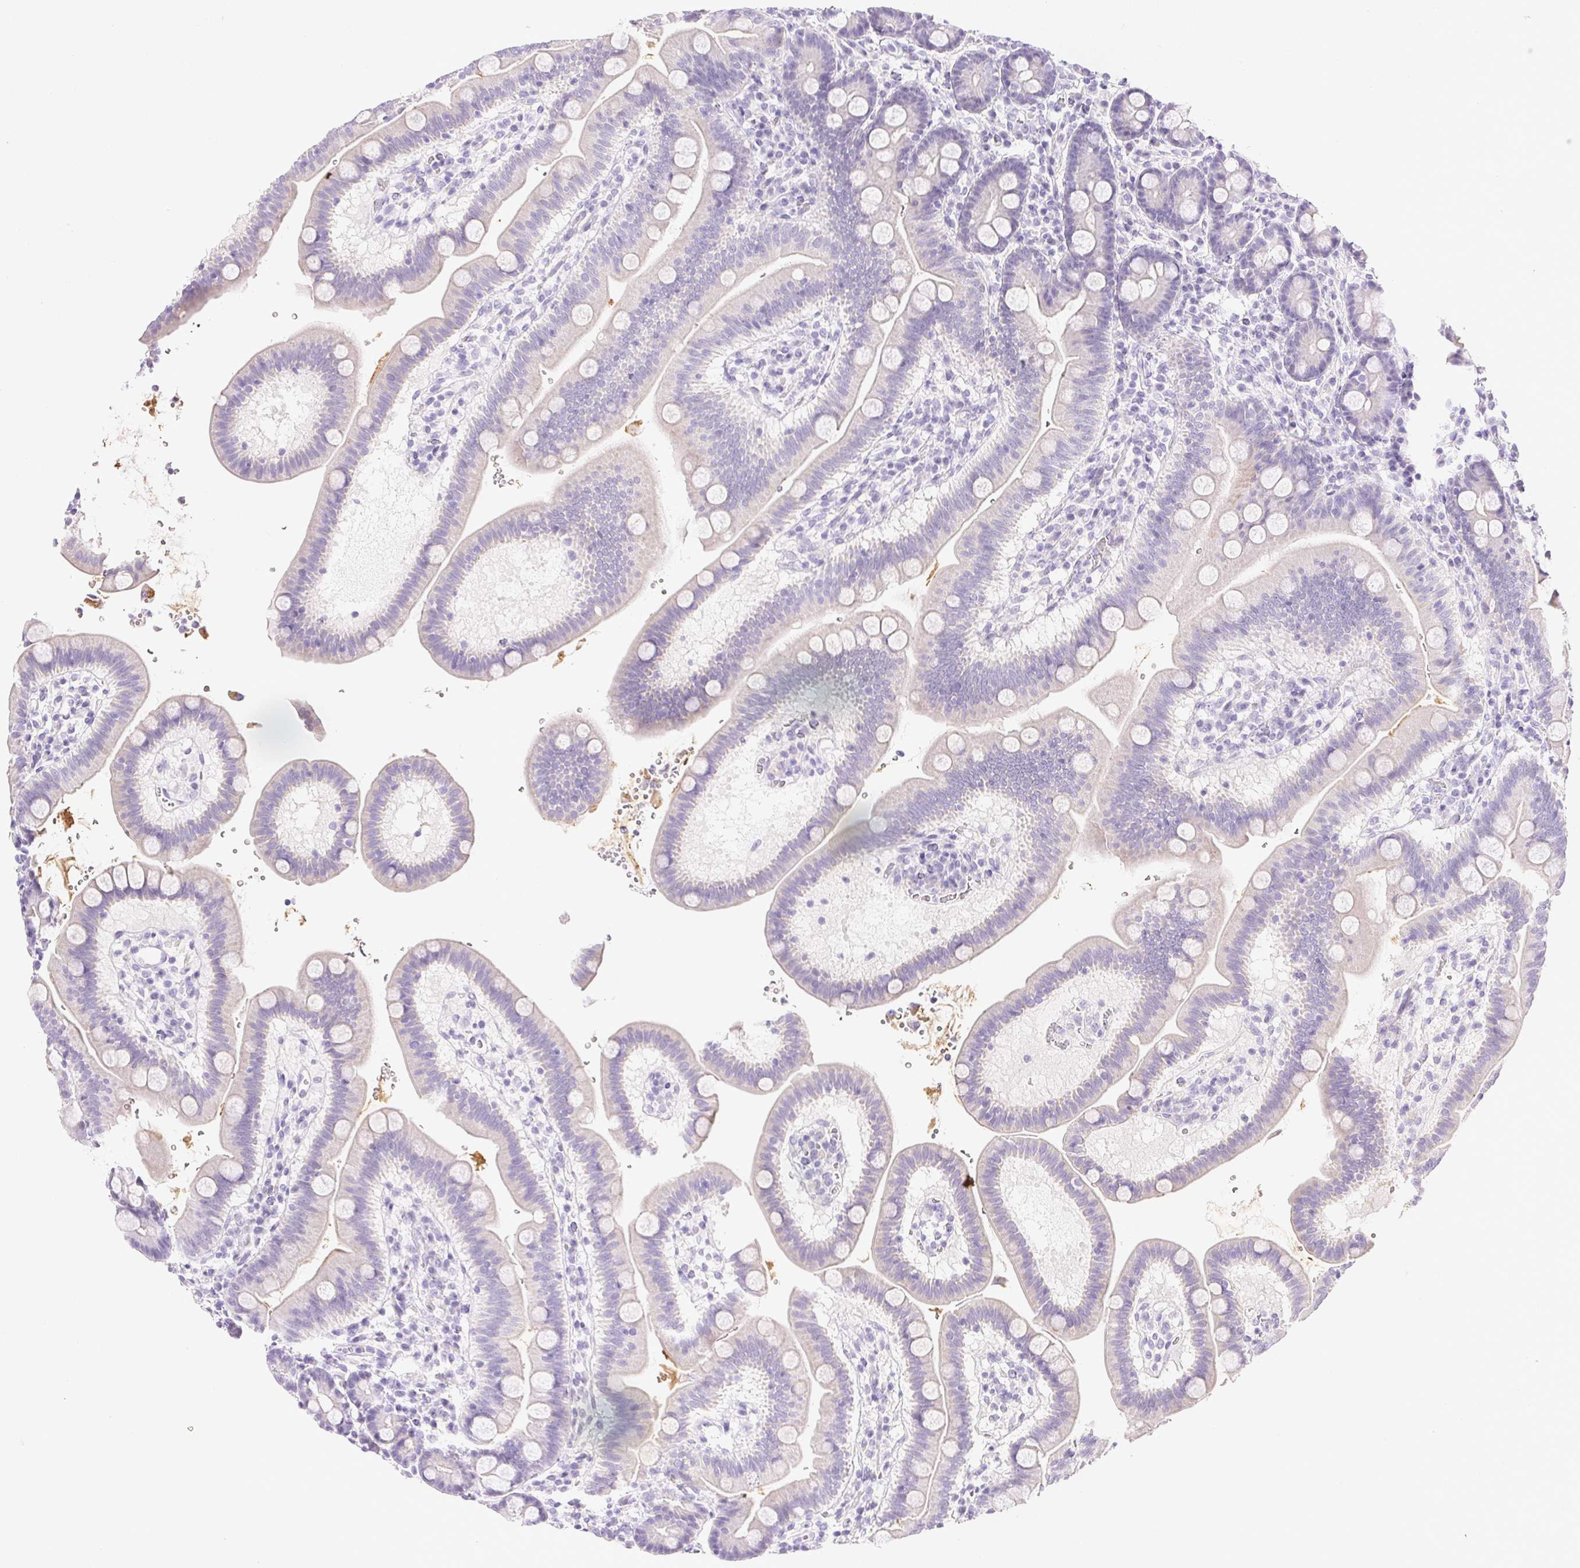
{"staining": {"intensity": "negative", "quantity": "none", "location": "none"}, "tissue": "duodenum", "cell_type": "Glandular cells", "image_type": "normal", "snomed": [{"axis": "morphology", "description": "Normal tissue, NOS"}, {"axis": "topography", "description": "Duodenum"}], "caption": "Immunohistochemical staining of normal human duodenum reveals no significant positivity in glandular cells.", "gene": "CTRL", "patient": {"sex": "male", "age": 59}}